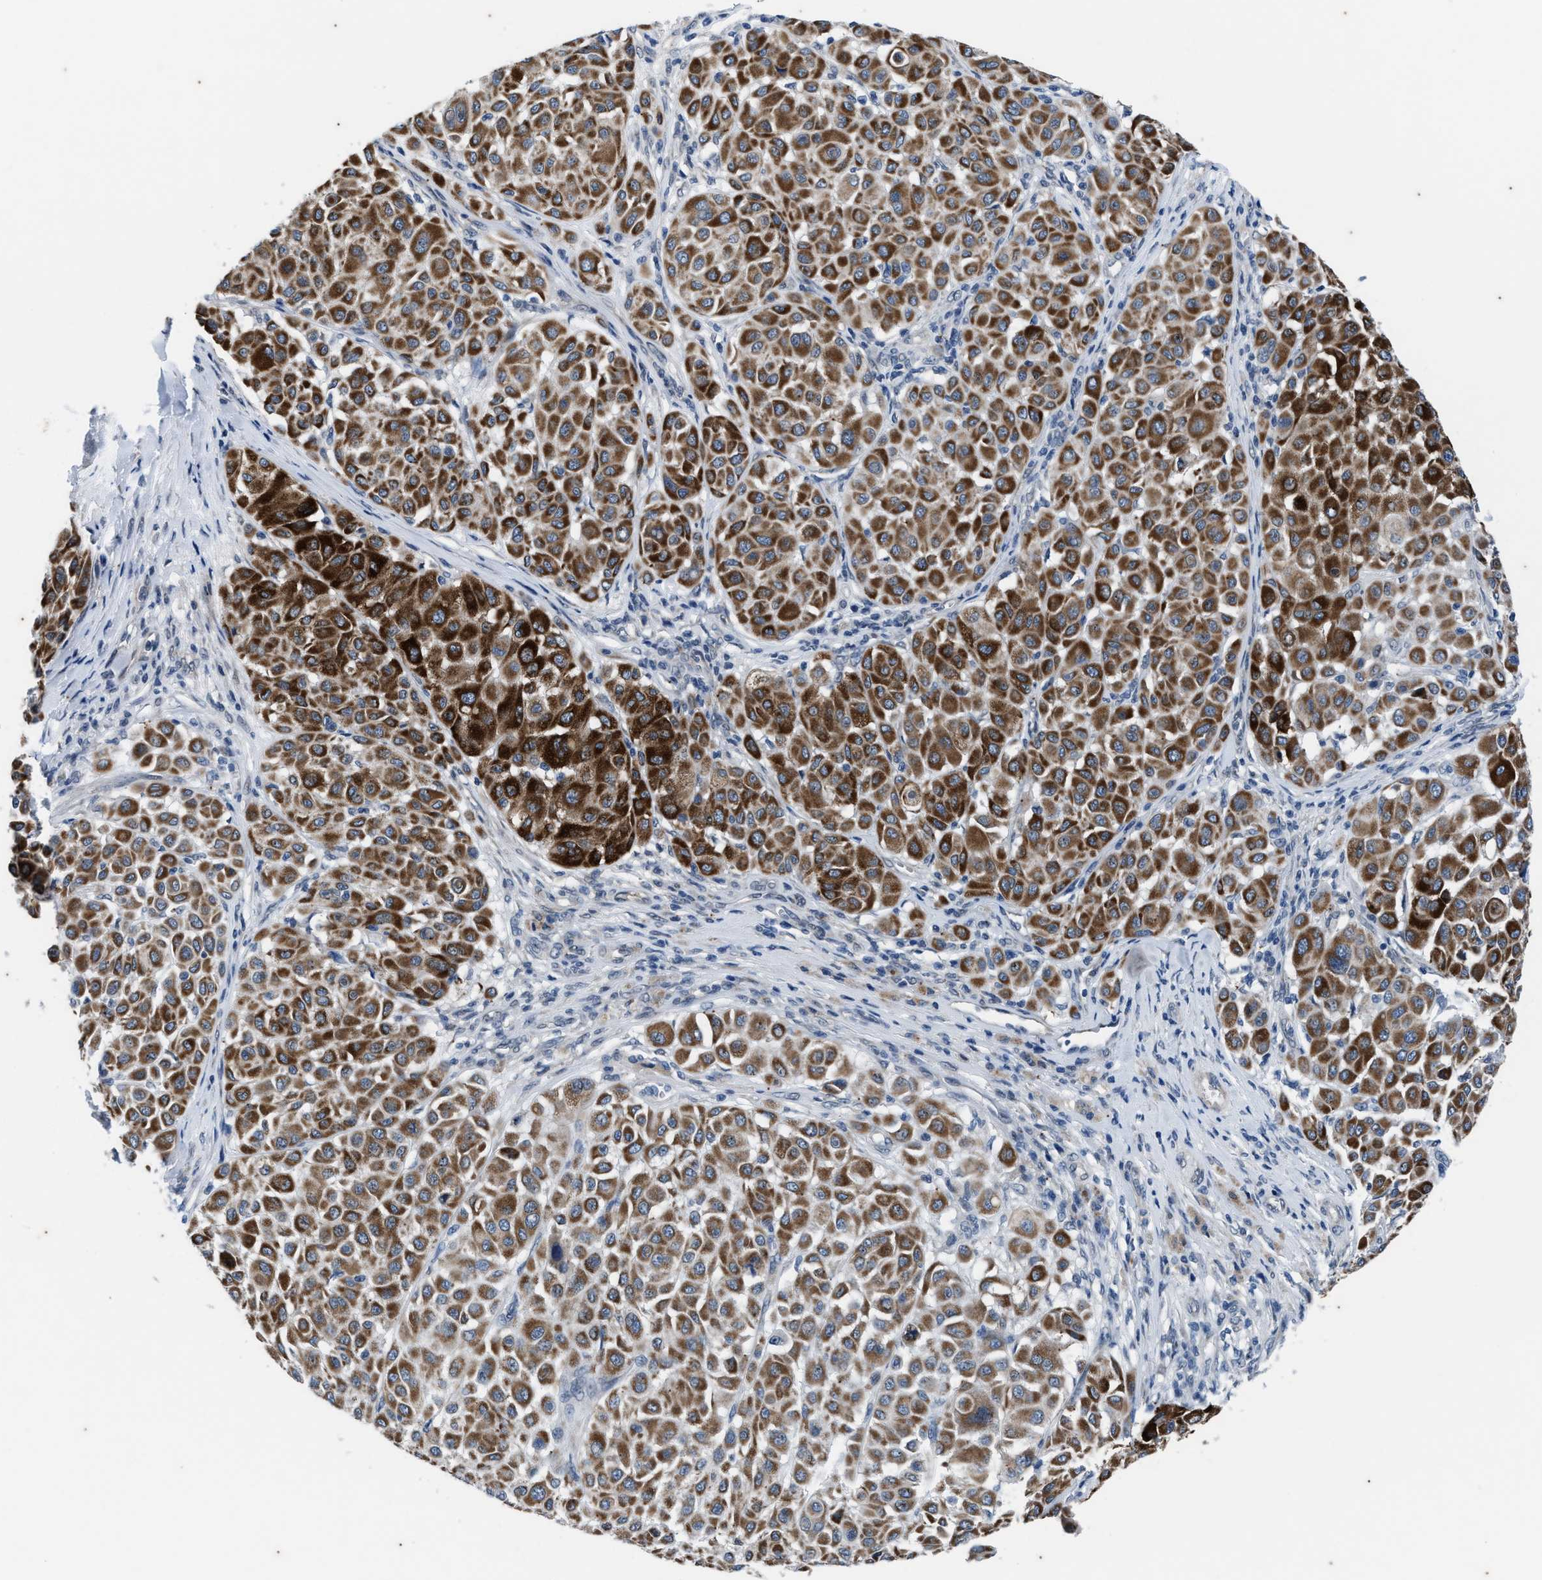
{"staining": {"intensity": "strong", "quantity": ">75%", "location": "cytoplasmic/membranous"}, "tissue": "melanoma", "cell_type": "Tumor cells", "image_type": "cancer", "snomed": [{"axis": "morphology", "description": "Malignant melanoma, Metastatic site"}, {"axis": "topography", "description": "Soft tissue"}], "caption": "The immunohistochemical stain highlights strong cytoplasmic/membranous positivity in tumor cells of malignant melanoma (metastatic site) tissue.", "gene": "KIF24", "patient": {"sex": "male", "age": 41}}